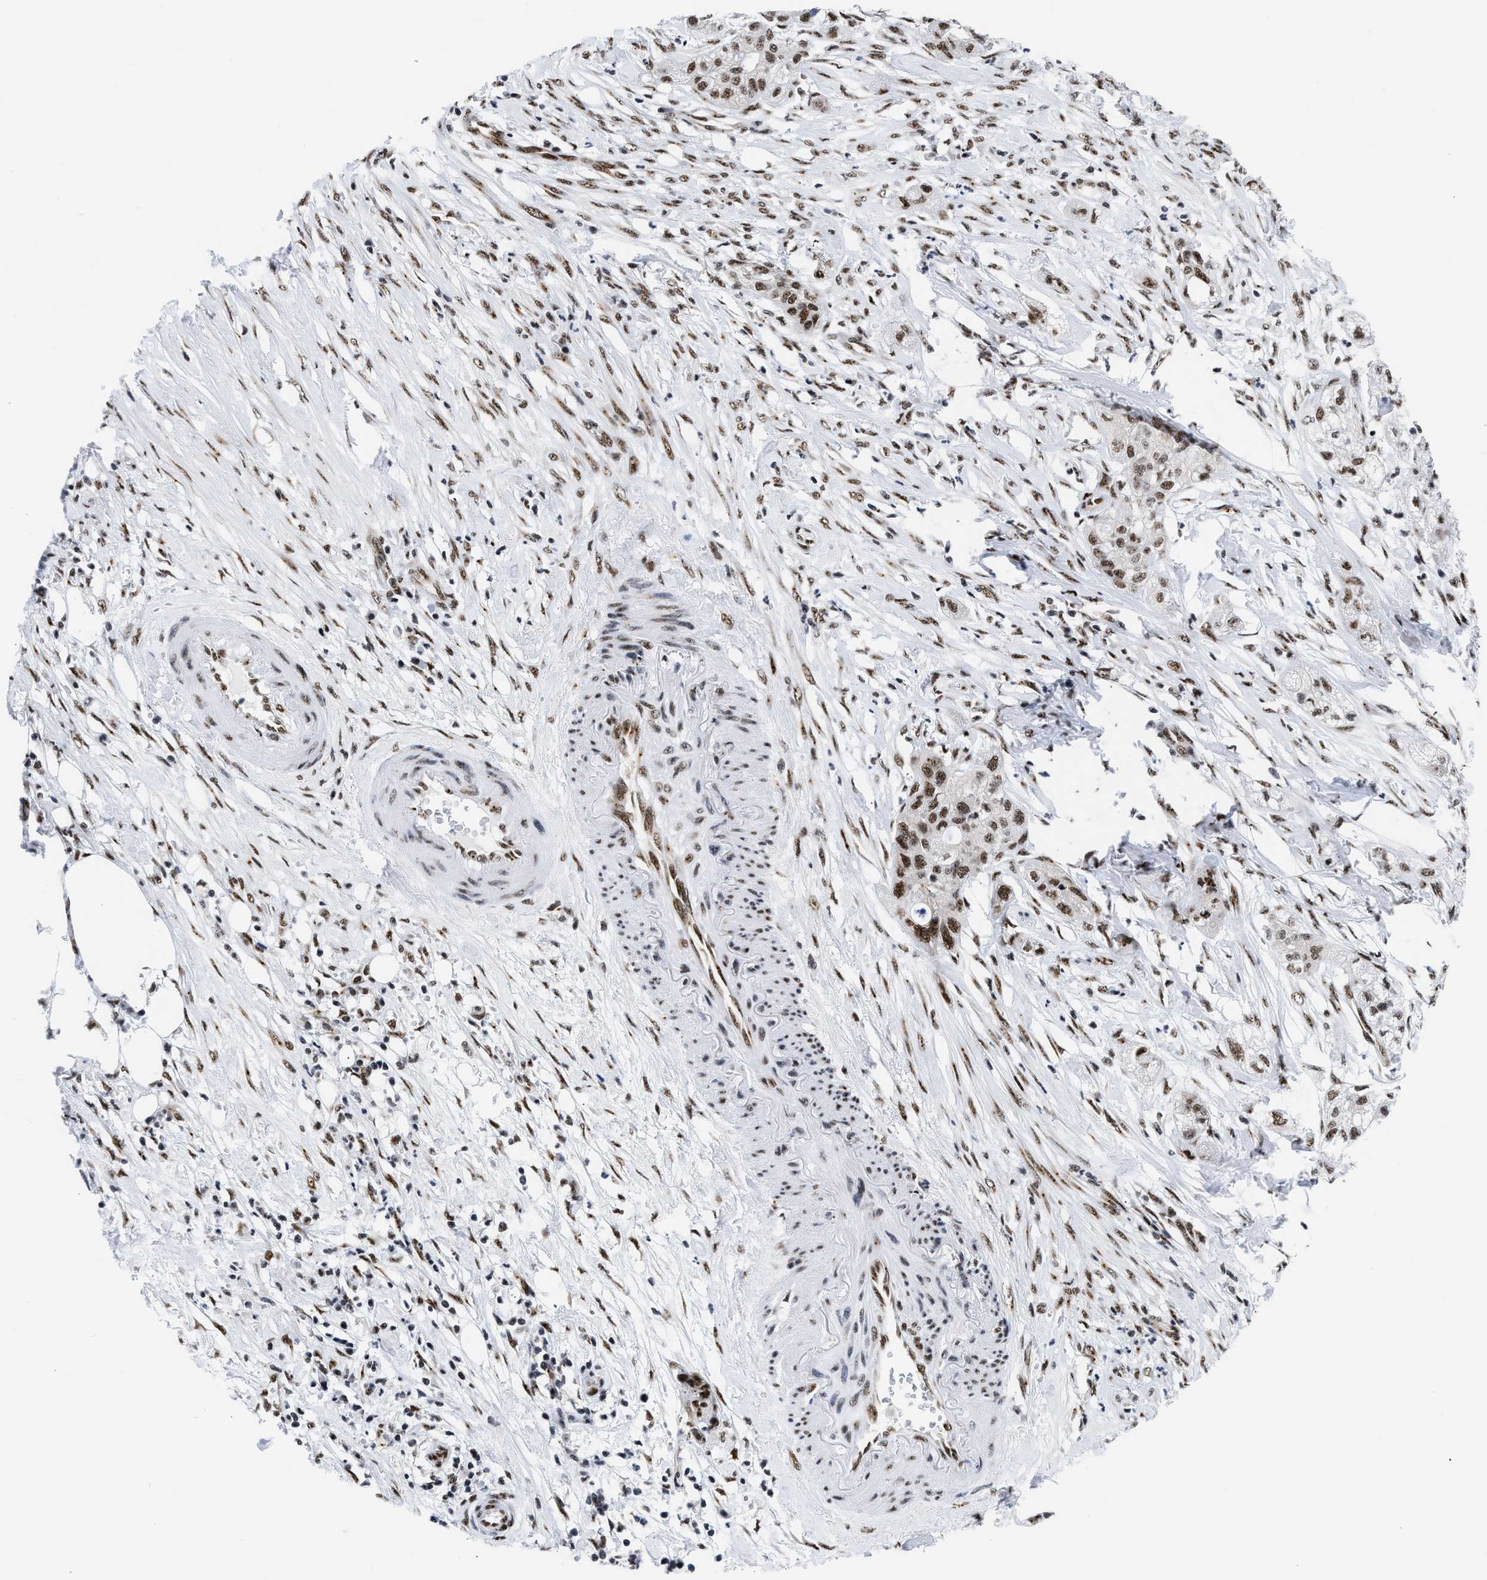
{"staining": {"intensity": "moderate", "quantity": ">75%", "location": "nuclear"}, "tissue": "pancreatic cancer", "cell_type": "Tumor cells", "image_type": "cancer", "snomed": [{"axis": "morphology", "description": "Adenocarcinoma, NOS"}, {"axis": "topography", "description": "Pancreas"}], "caption": "This micrograph displays pancreatic cancer (adenocarcinoma) stained with immunohistochemistry to label a protein in brown. The nuclear of tumor cells show moderate positivity for the protein. Nuclei are counter-stained blue.", "gene": "RBM8A", "patient": {"sex": "female", "age": 78}}